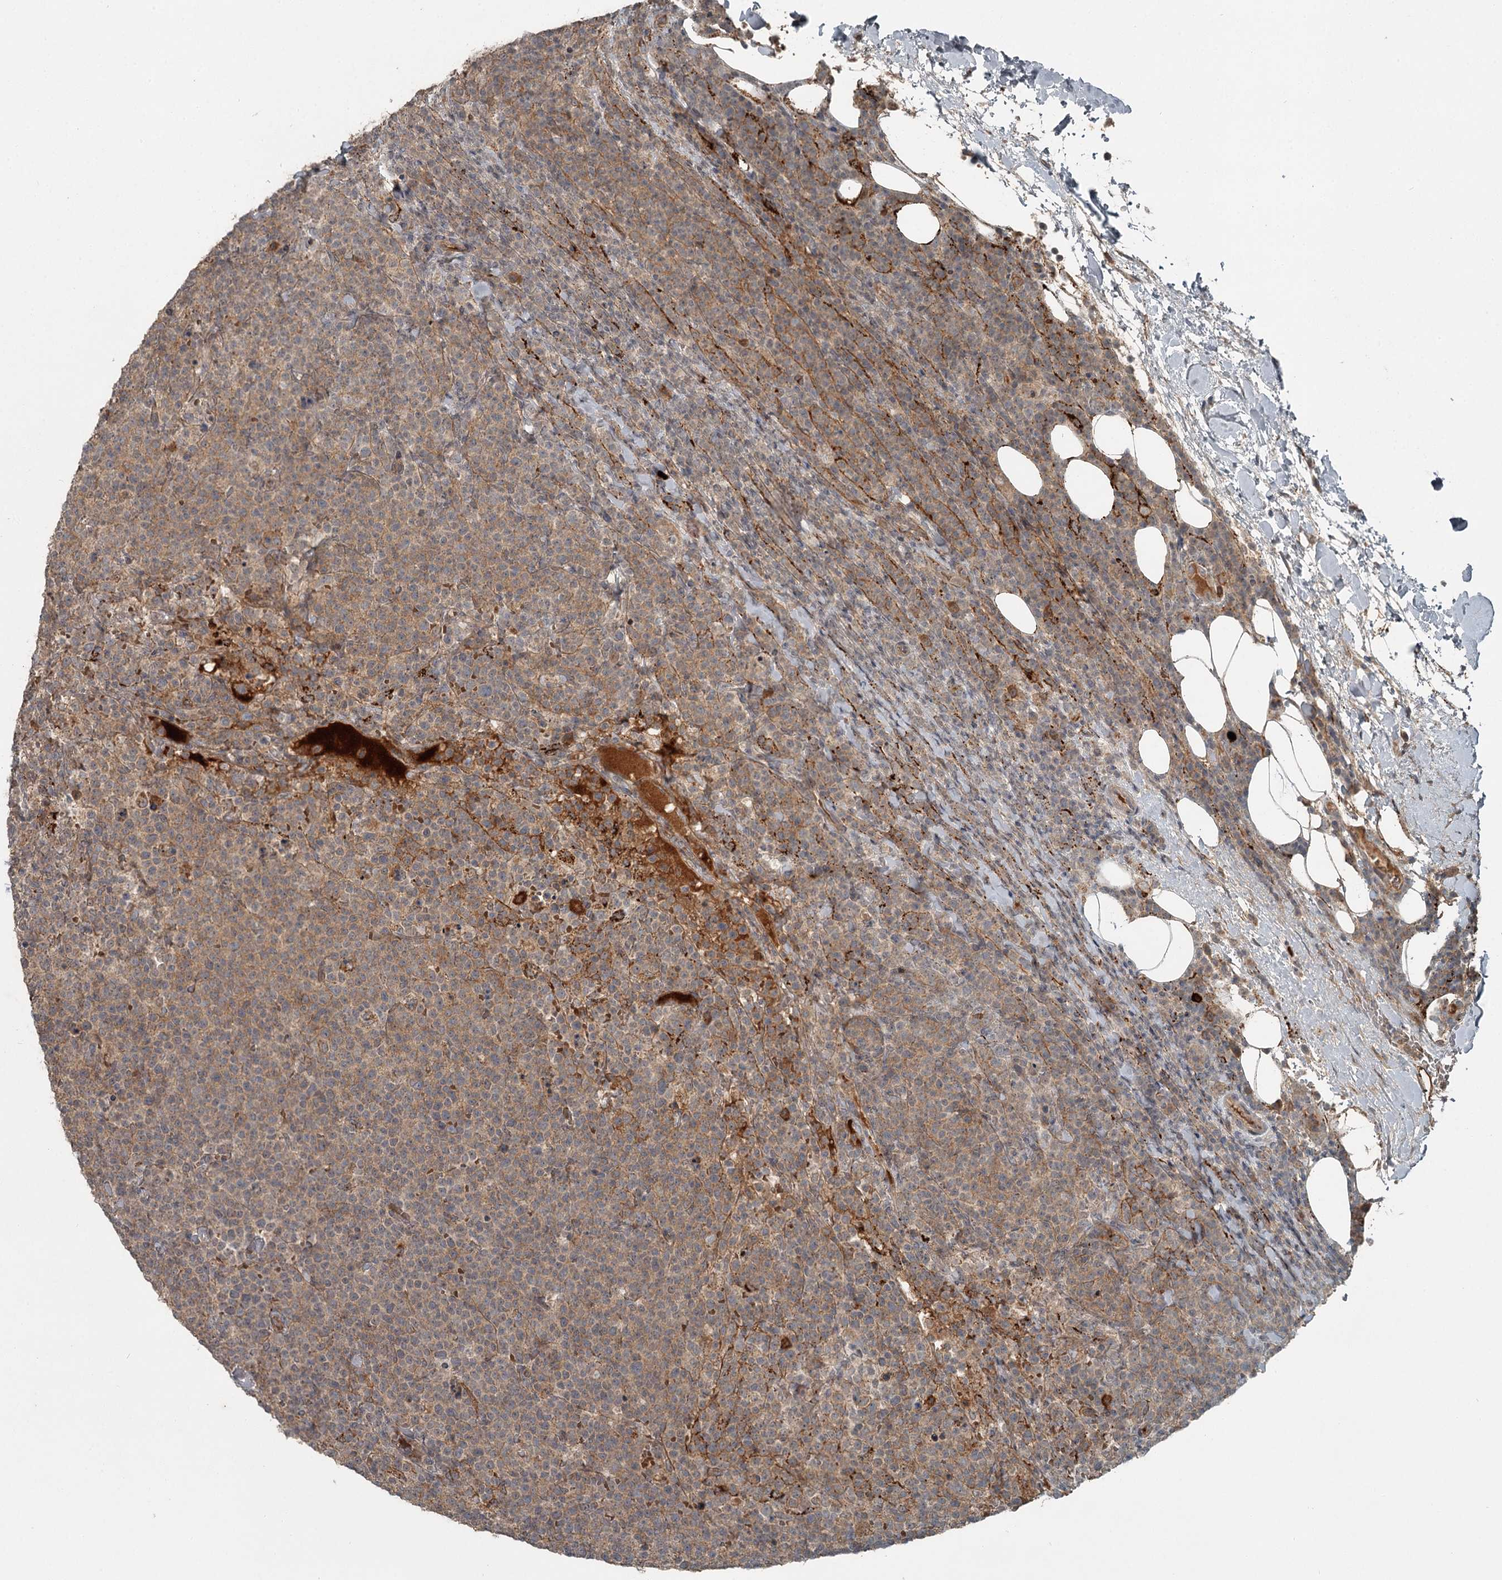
{"staining": {"intensity": "moderate", "quantity": "25%-75%", "location": "cytoplasmic/membranous"}, "tissue": "lymphoma", "cell_type": "Tumor cells", "image_type": "cancer", "snomed": [{"axis": "morphology", "description": "Malignant lymphoma, non-Hodgkin's type, High grade"}, {"axis": "topography", "description": "Lymph node"}], "caption": "Immunohistochemistry (DAB) staining of human lymphoma demonstrates moderate cytoplasmic/membranous protein positivity in about 25%-75% of tumor cells.", "gene": "SLC39A8", "patient": {"sex": "male", "age": 61}}